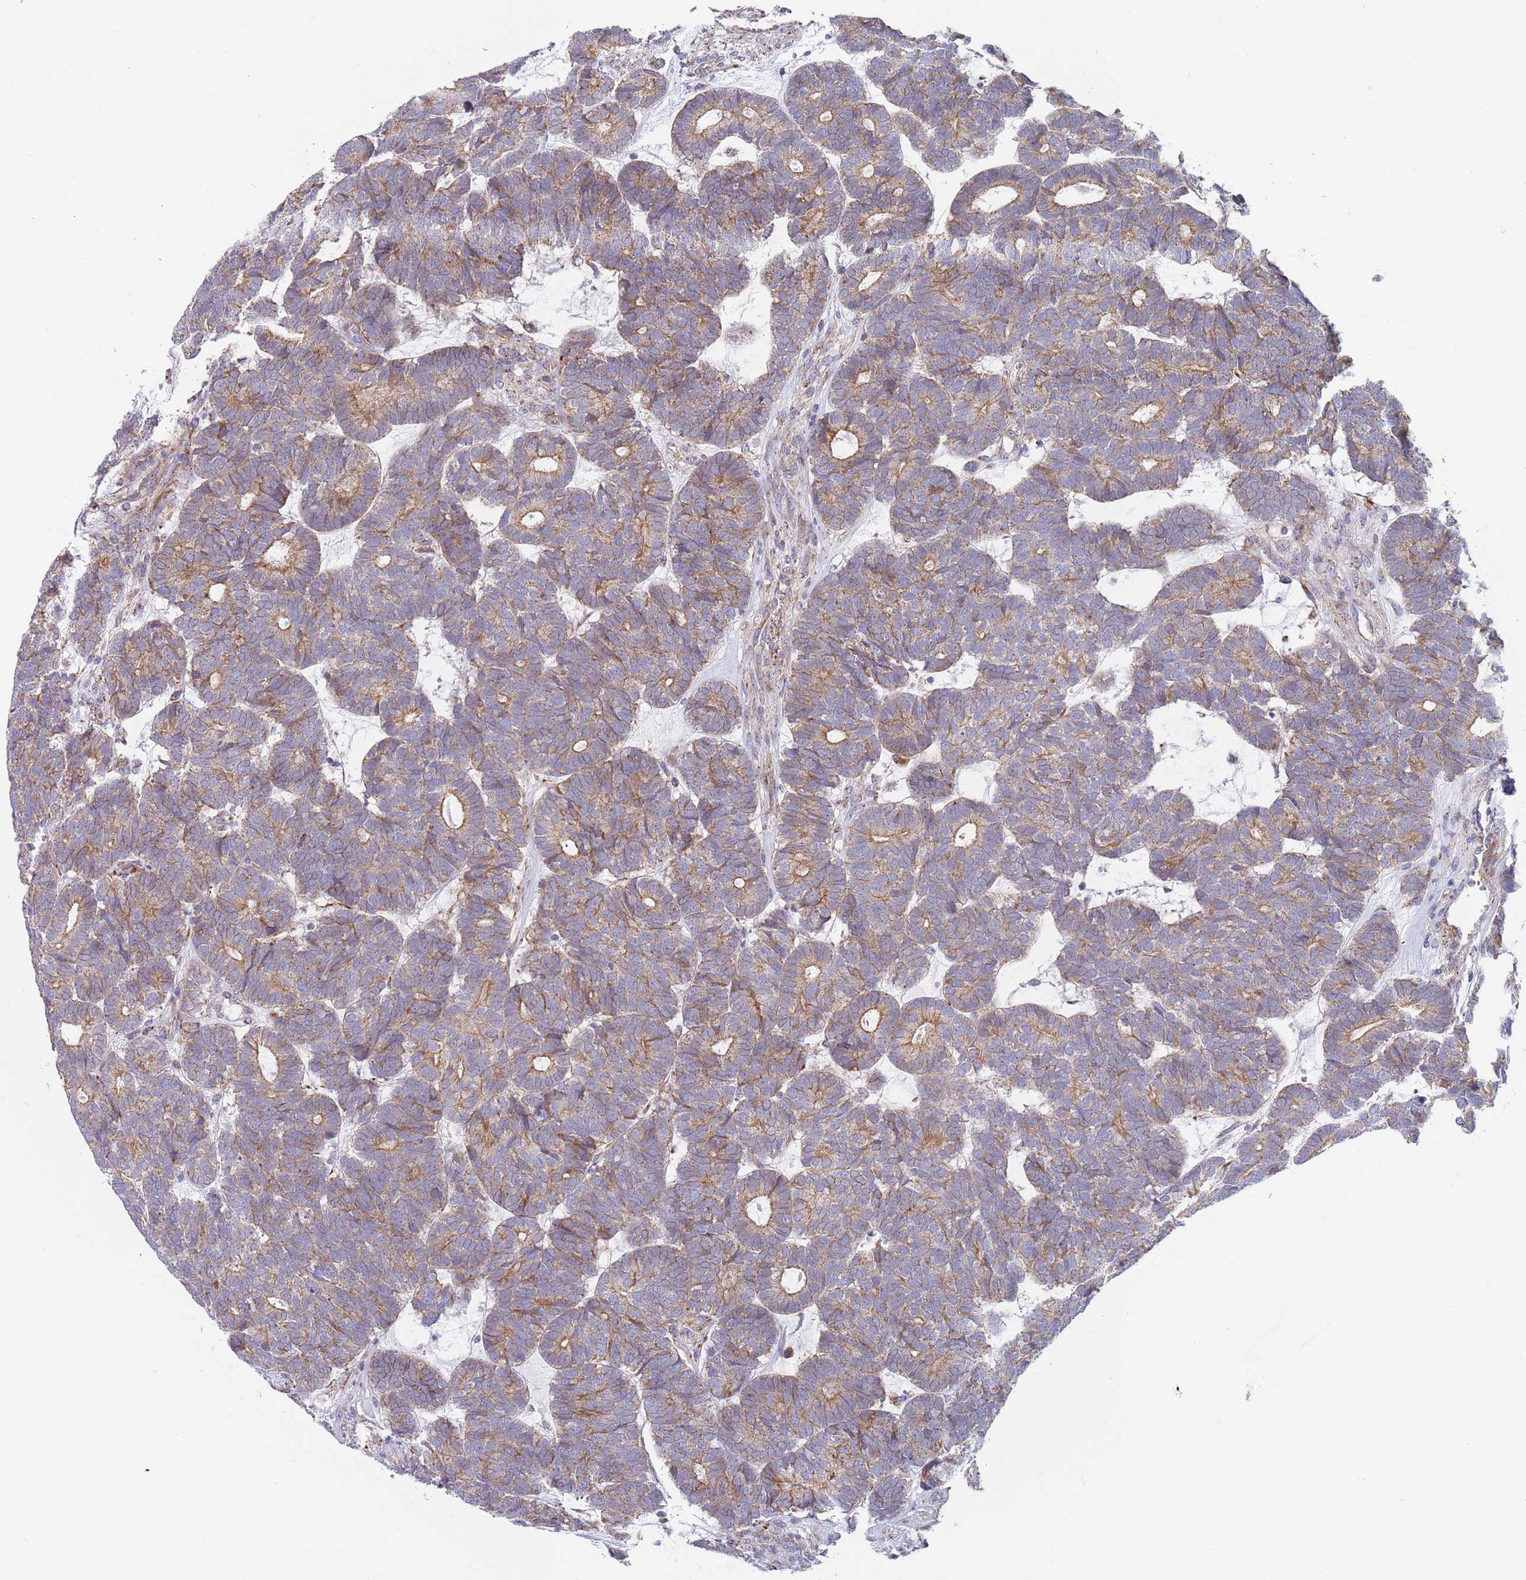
{"staining": {"intensity": "moderate", "quantity": "25%-75%", "location": "cytoplasmic/membranous"}, "tissue": "head and neck cancer", "cell_type": "Tumor cells", "image_type": "cancer", "snomed": [{"axis": "morphology", "description": "Adenocarcinoma, NOS"}, {"axis": "topography", "description": "Head-Neck"}], "caption": "A brown stain labels moderate cytoplasmic/membranous positivity of a protein in human adenocarcinoma (head and neck) tumor cells.", "gene": "PWWP3A", "patient": {"sex": "female", "age": 81}}